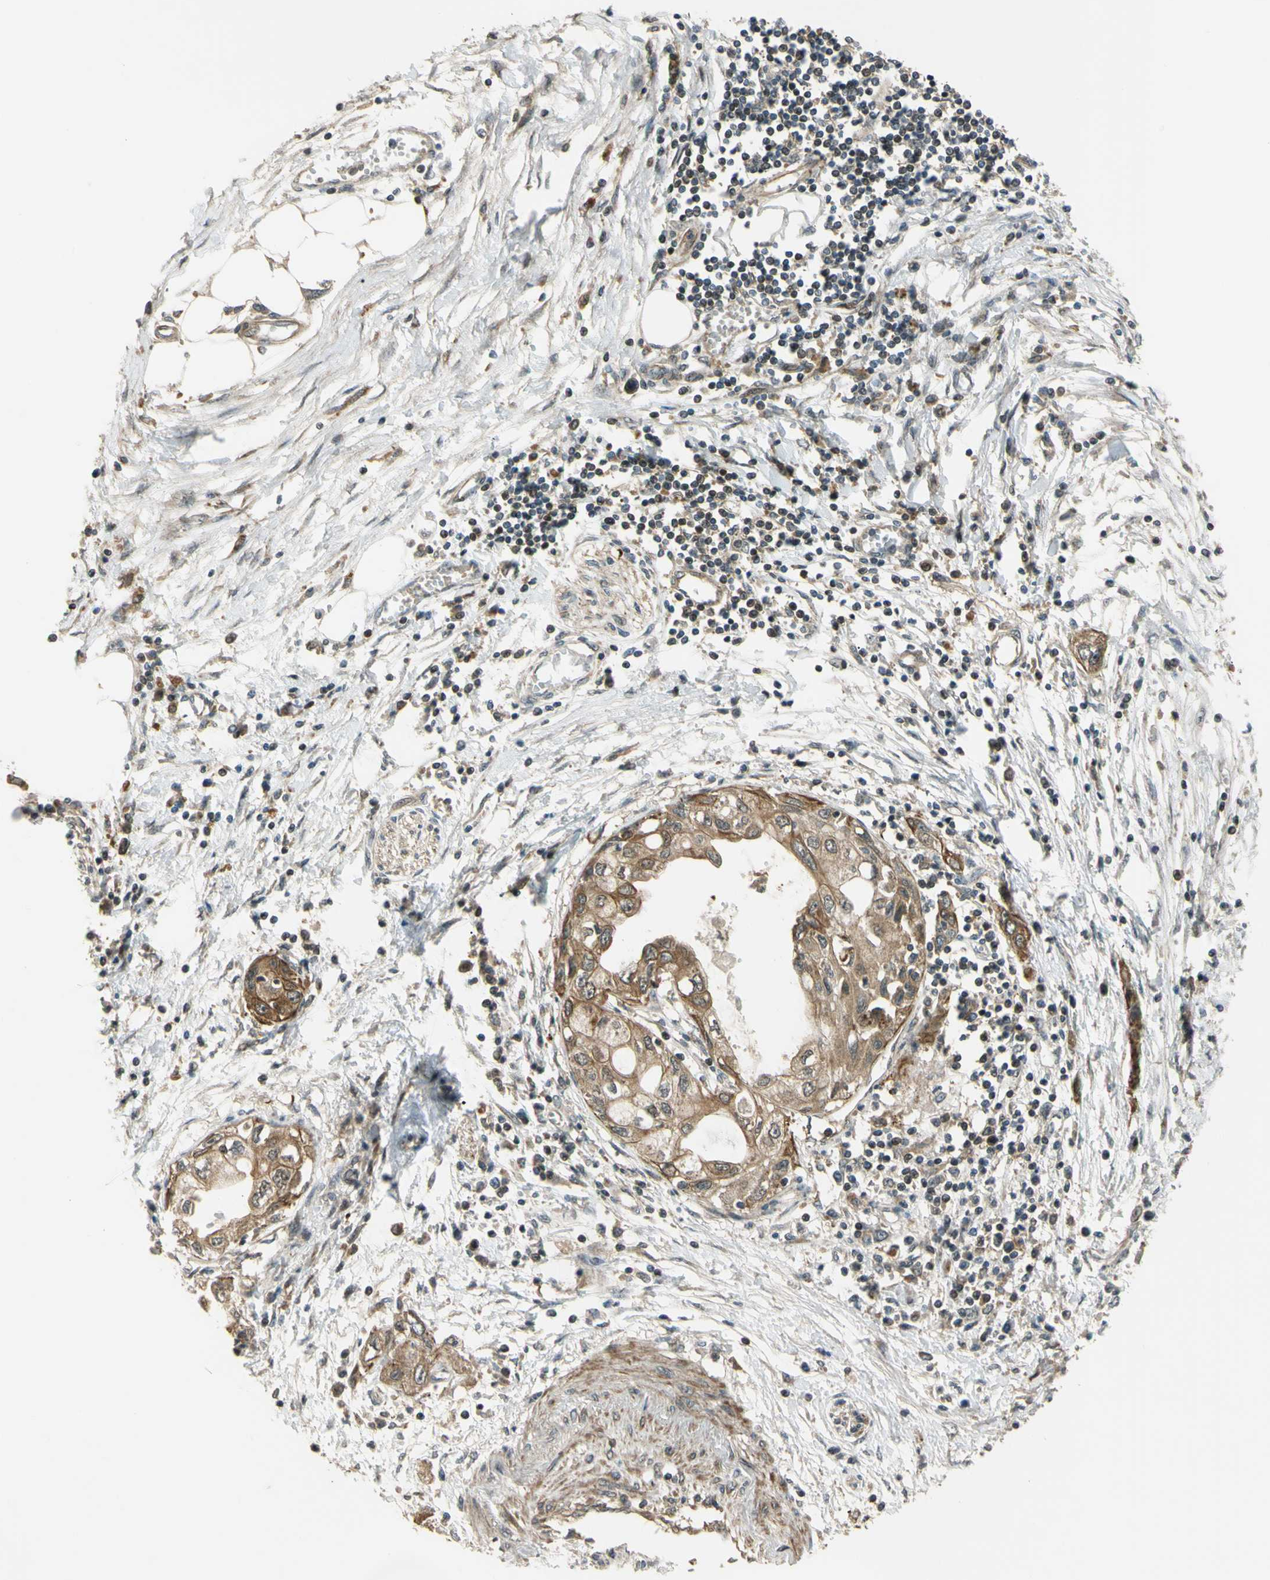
{"staining": {"intensity": "moderate", "quantity": ">75%", "location": "cytoplasmic/membranous"}, "tissue": "pancreatic cancer", "cell_type": "Tumor cells", "image_type": "cancer", "snomed": [{"axis": "morphology", "description": "Adenocarcinoma, NOS"}, {"axis": "topography", "description": "Pancreas"}], "caption": "High-magnification brightfield microscopy of adenocarcinoma (pancreatic) stained with DAB (brown) and counterstained with hematoxylin (blue). tumor cells exhibit moderate cytoplasmic/membranous positivity is identified in approximately>75% of cells.", "gene": "FLII", "patient": {"sex": "female", "age": 70}}